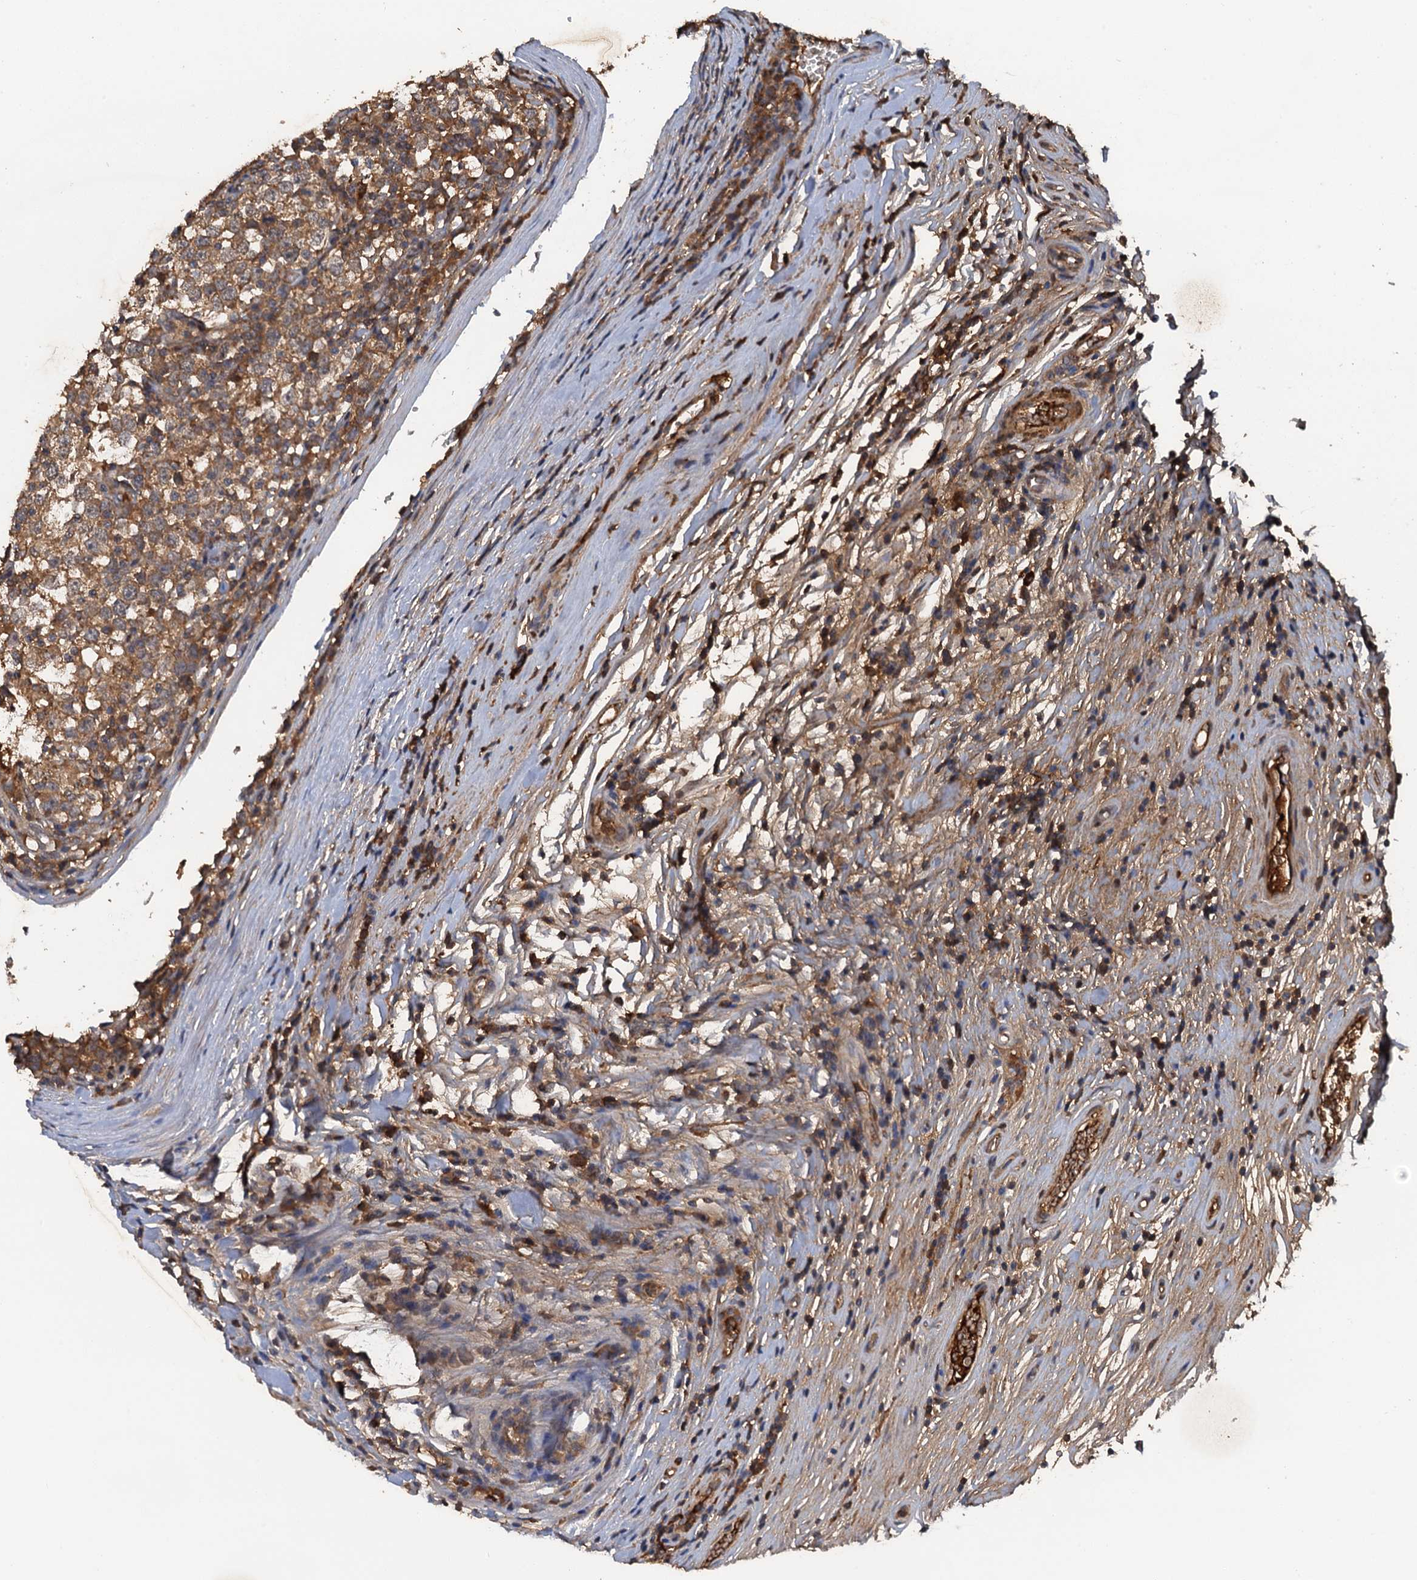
{"staining": {"intensity": "moderate", "quantity": ">75%", "location": "cytoplasmic/membranous"}, "tissue": "testis cancer", "cell_type": "Tumor cells", "image_type": "cancer", "snomed": [{"axis": "morphology", "description": "Seminoma, NOS"}, {"axis": "topography", "description": "Testis"}], "caption": "An immunohistochemistry photomicrograph of neoplastic tissue is shown. Protein staining in brown labels moderate cytoplasmic/membranous positivity in testis cancer (seminoma) within tumor cells. The staining was performed using DAB, with brown indicating positive protein expression. Nuclei are stained blue with hematoxylin.", "gene": "HAPLN3", "patient": {"sex": "male", "age": 65}}